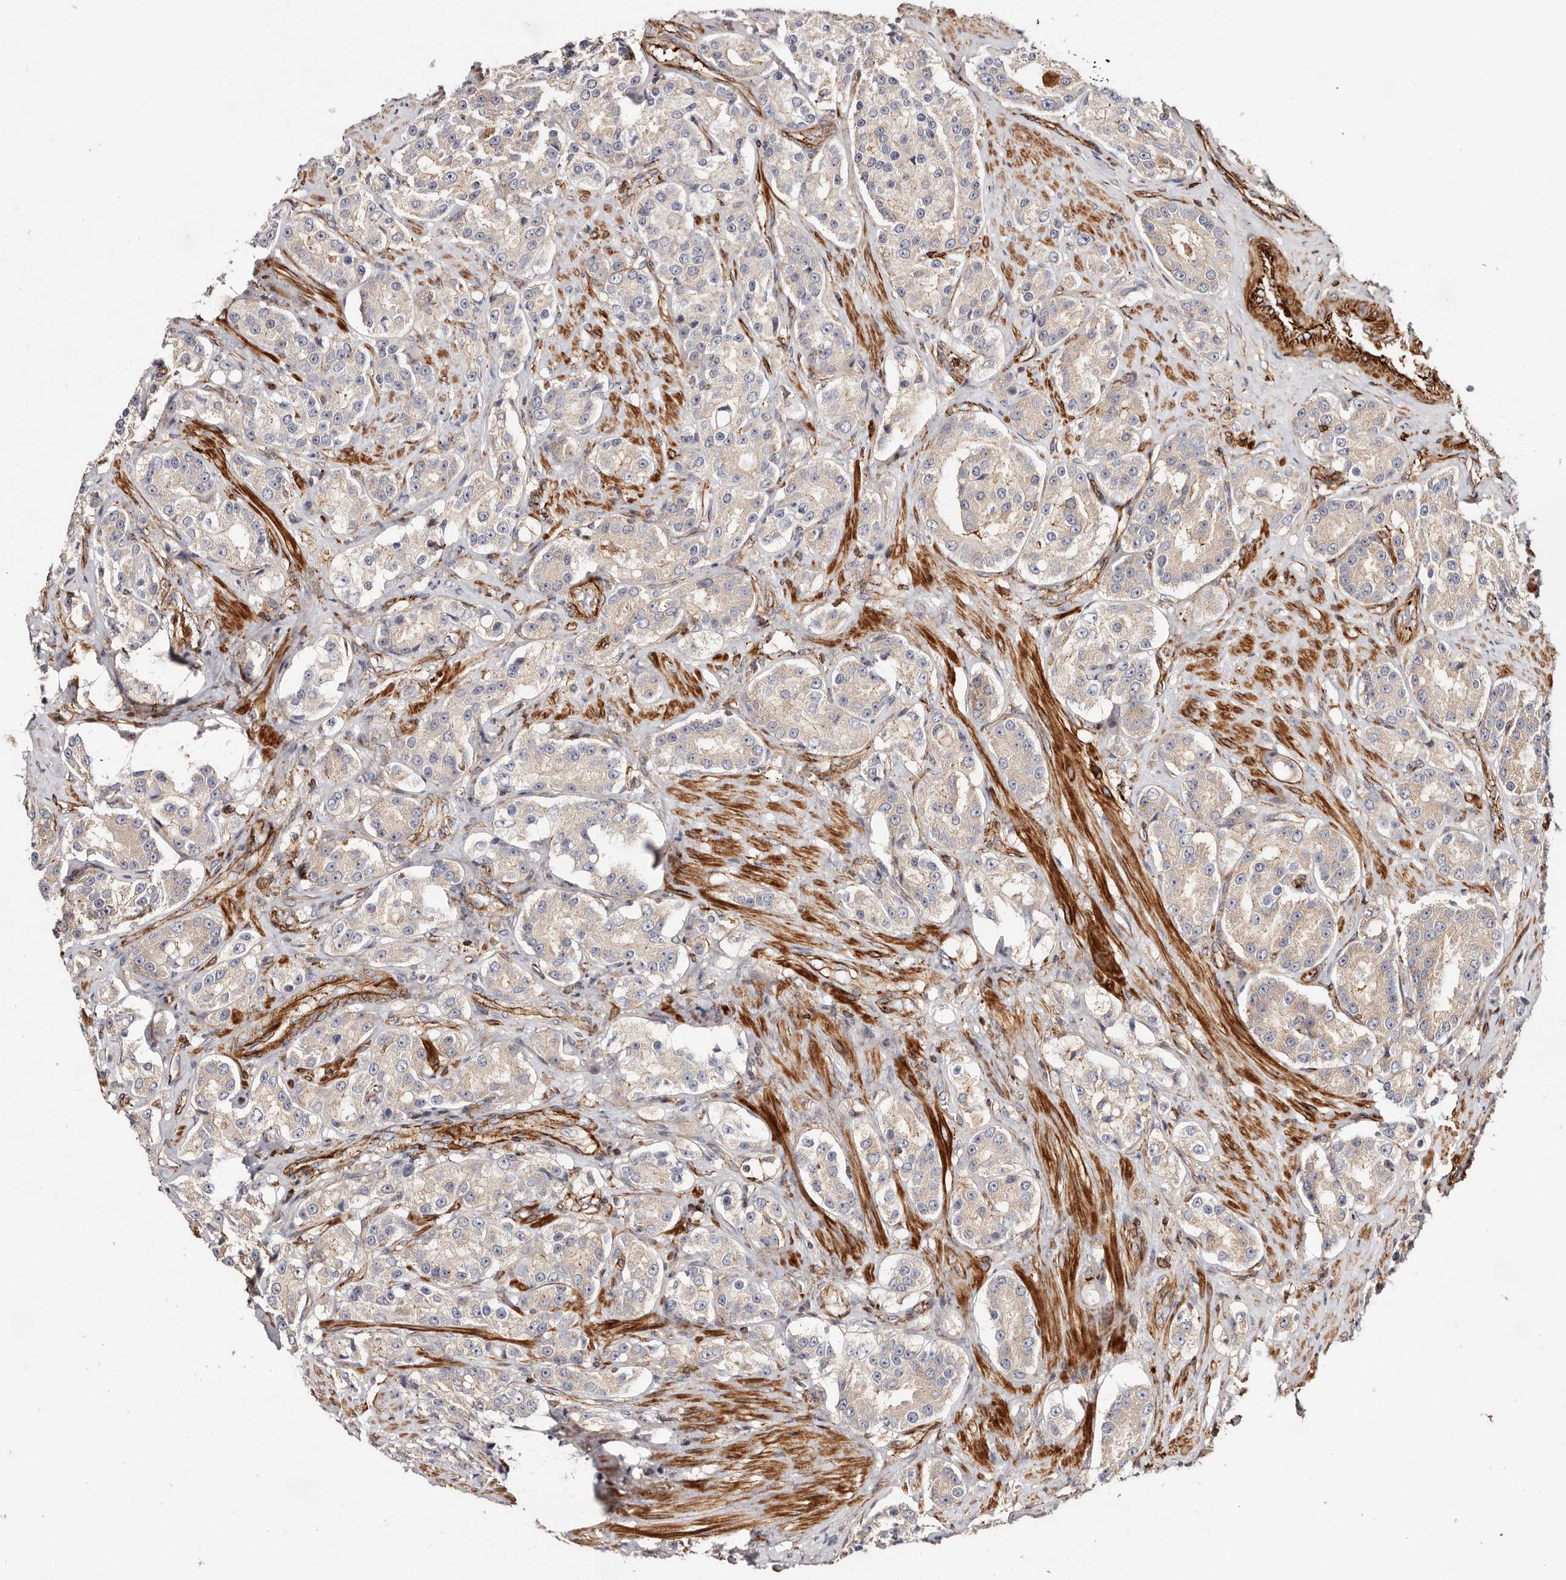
{"staining": {"intensity": "weak", "quantity": "25%-75%", "location": "cytoplasmic/membranous"}, "tissue": "prostate cancer", "cell_type": "Tumor cells", "image_type": "cancer", "snomed": [{"axis": "morphology", "description": "Adenocarcinoma, High grade"}, {"axis": "topography", "description": "Prostate"}], "caption": "This micrograph demonstrates immunohistochemistry (IHC) staining of human prostate cancer, with low weak cytoplasmic/membranous expression in approximately 25%-75% of tumor cells.", "gene": "PTPN22", "patient": {"sex": "male", "age": 60}}